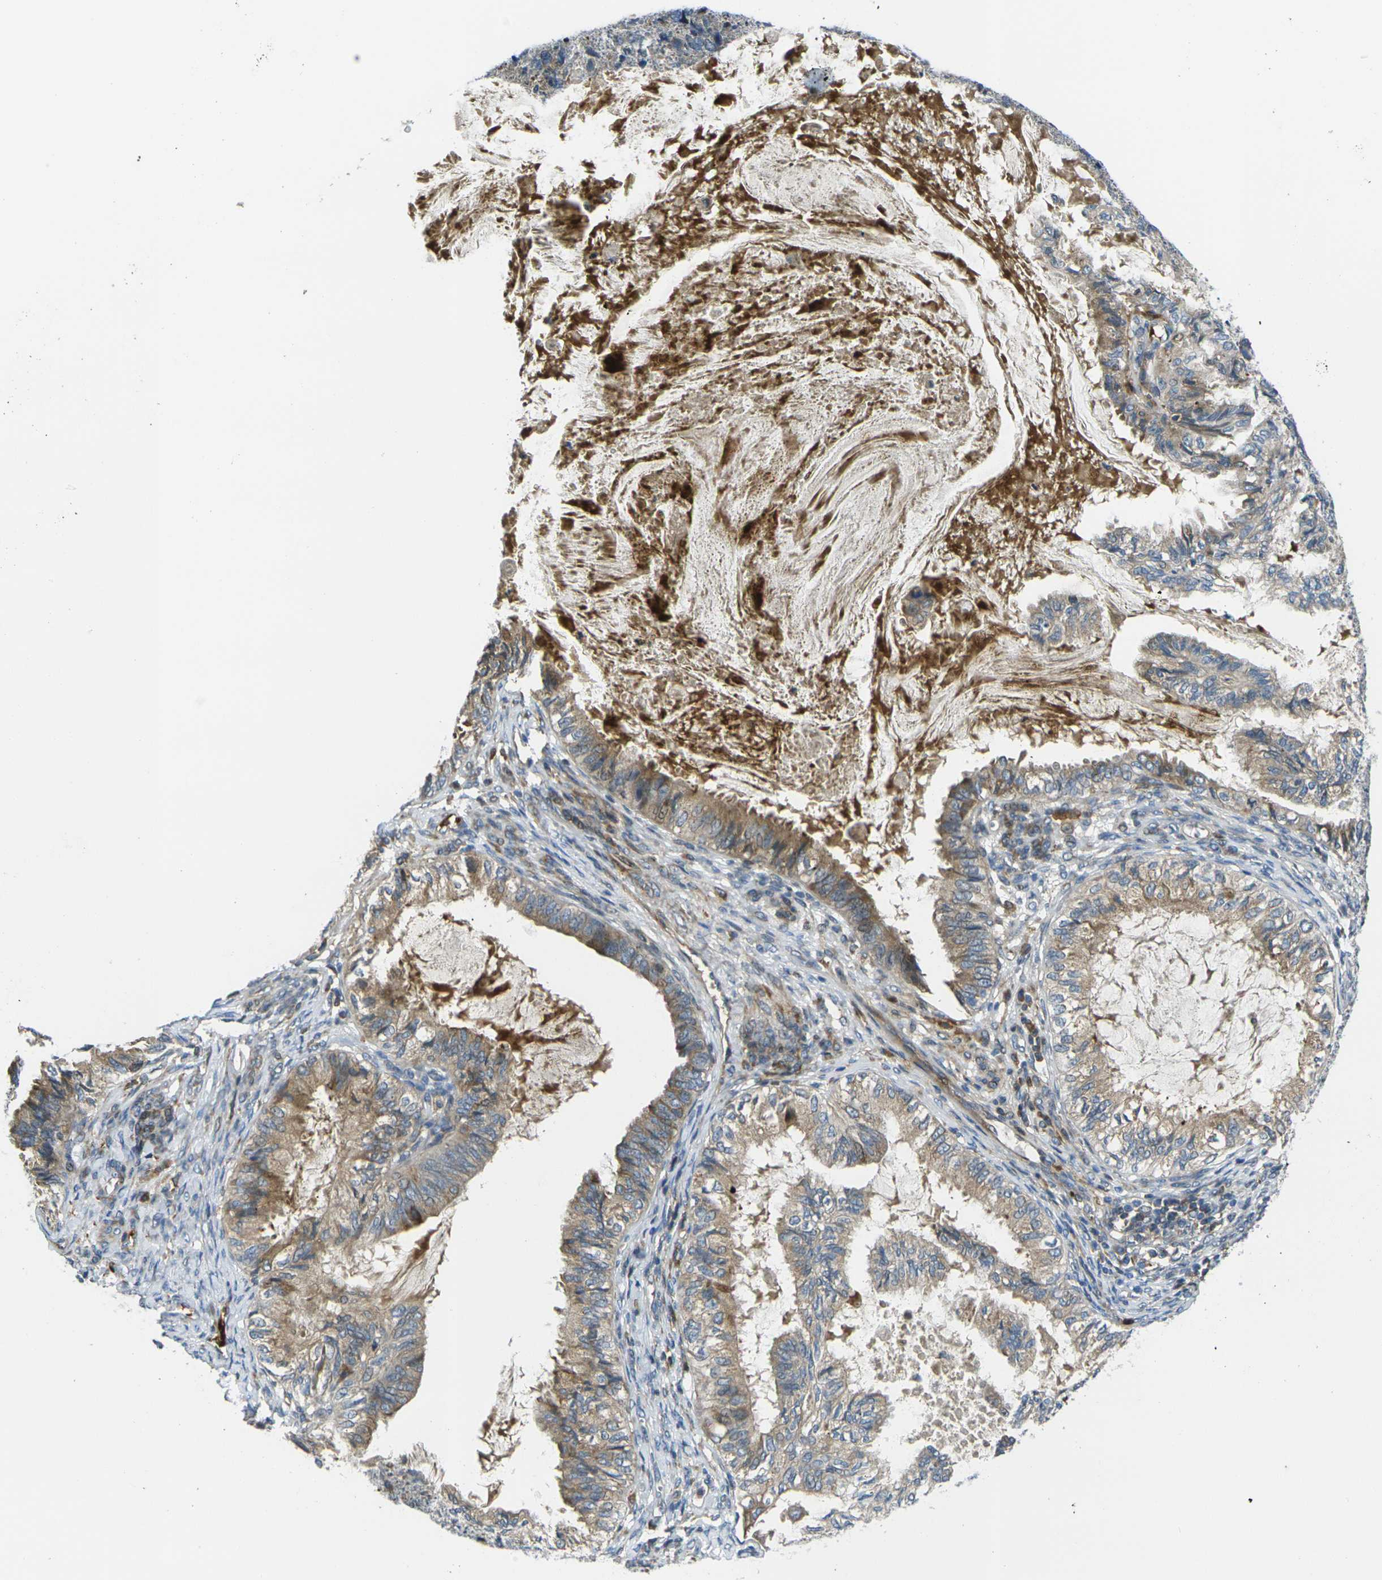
{"staining": {"intensity": "moderate", "quantity": ">75%", "location": "cytoplasmic/membranous"}, "tissue": "cervical cancer", "cell_type": "Tumor cells", "image_type": "cancer", "snomed": [{"axis": "morphology", "description": "Normal tissue, NOS"}, {"axis": "morphology", "description": "Adenocarcinoma, NOS"}, {"axis": "topography", "description": "Cervix"}, {"axis": "topography", "description": "Endometrium"}], "caption": "Tumor cells display moderate cytoplasmic/membranous expression in approximately >75% of cells in cervical adenocarcinoma.", "gene": "FZD1", "patient": {"sex": "female", "age": 86}}